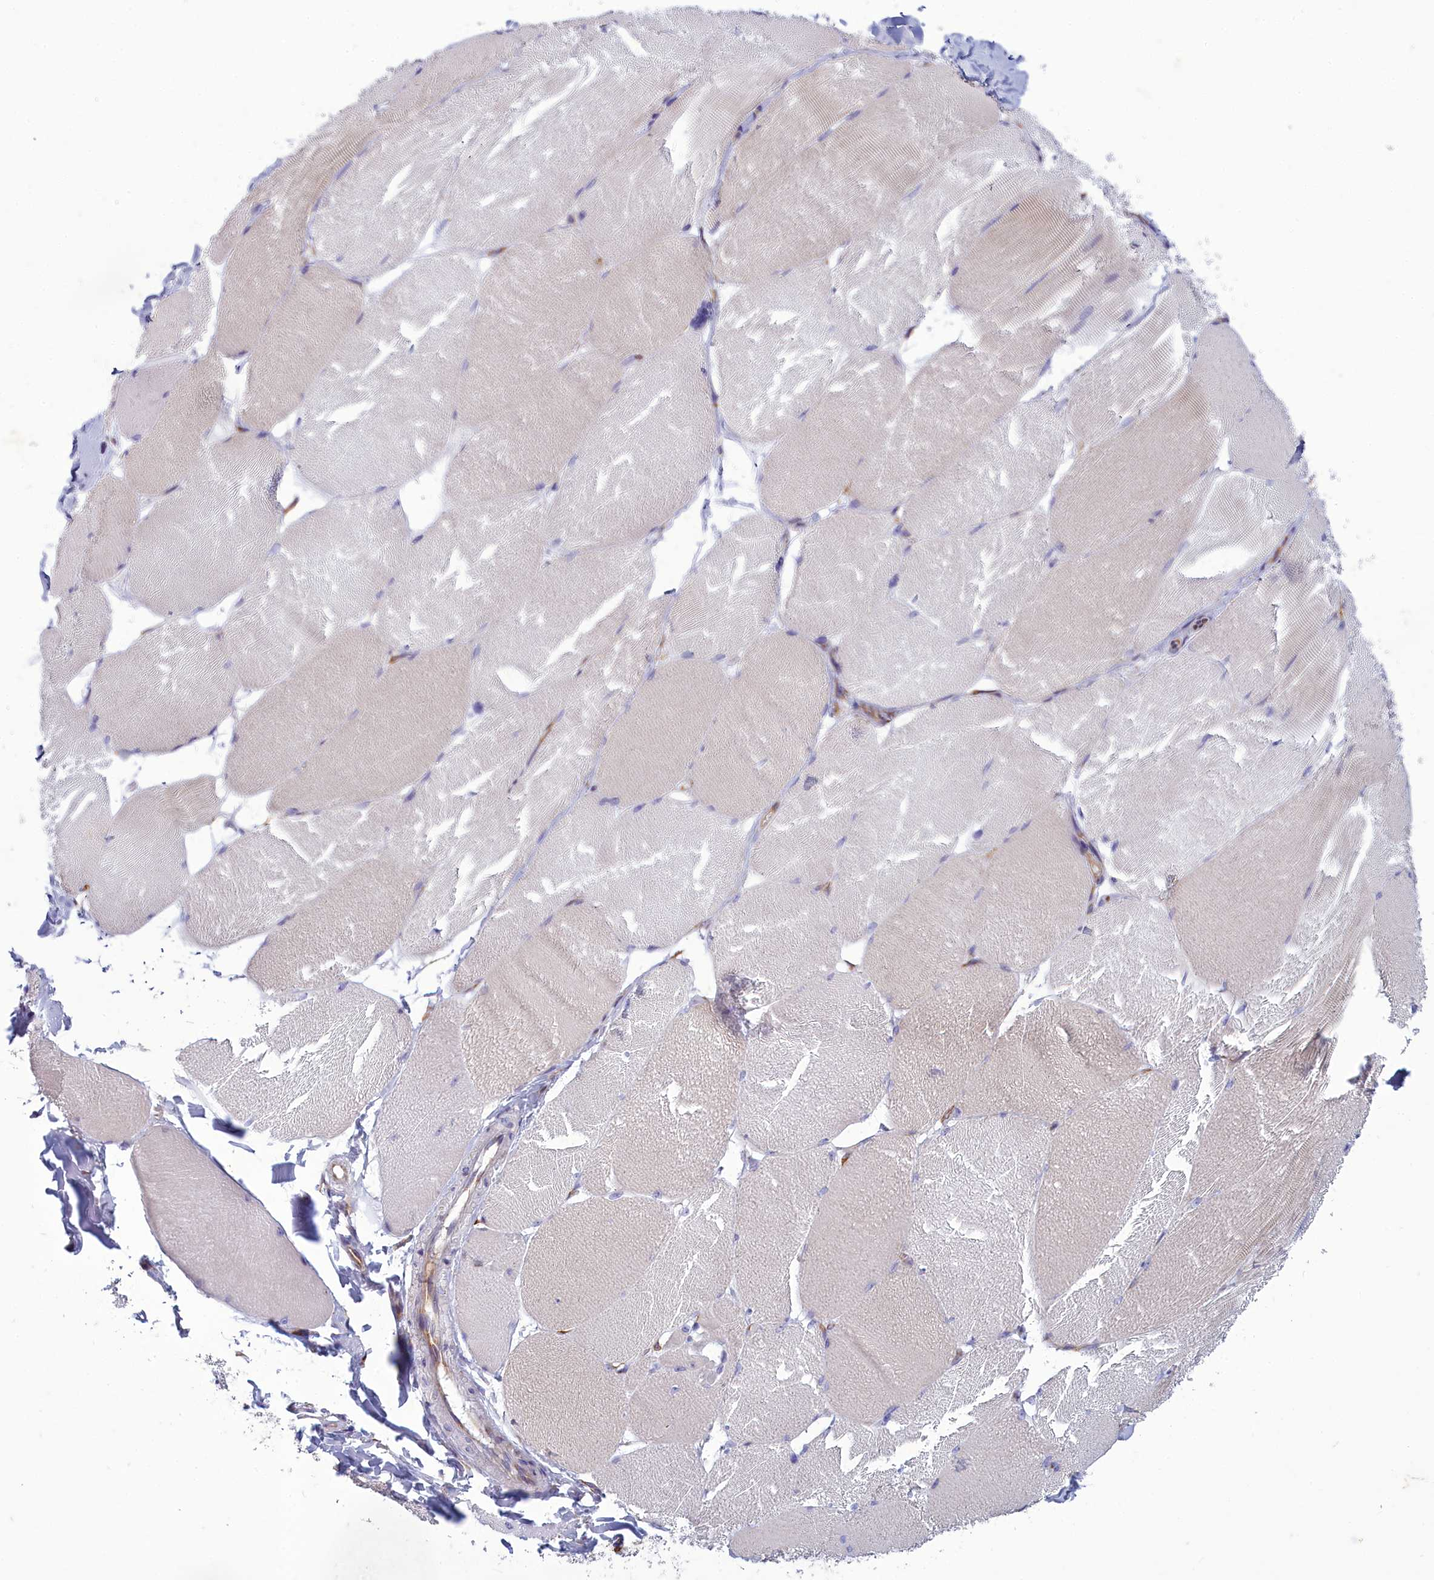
{"staining": {"intensity": "weak", "quantity": "<25%", "location": "cytoplasmic/membranous"}, "tissue": "skeletal muscle", "cell_type": "Myocytes", "image_type": "normal", "snomed": [{"axis": "morphology", "description": "Normal tissue, NOS"}, {"axis": "topography", "description": "Skin"}, {"axis": "topography", "description": "Skeletal muscle"}], "caption": "The photomicrograph demonstrates no significant positivity in myocytes of skeletal muscle. The staining is performed using DAB (3,3'-diaminobenzidine) brown chromogen with nuclei counter-stained in using hematoxylin.", "gene": "CENATAC", "patient": {"sex": "male", "age": 83}}